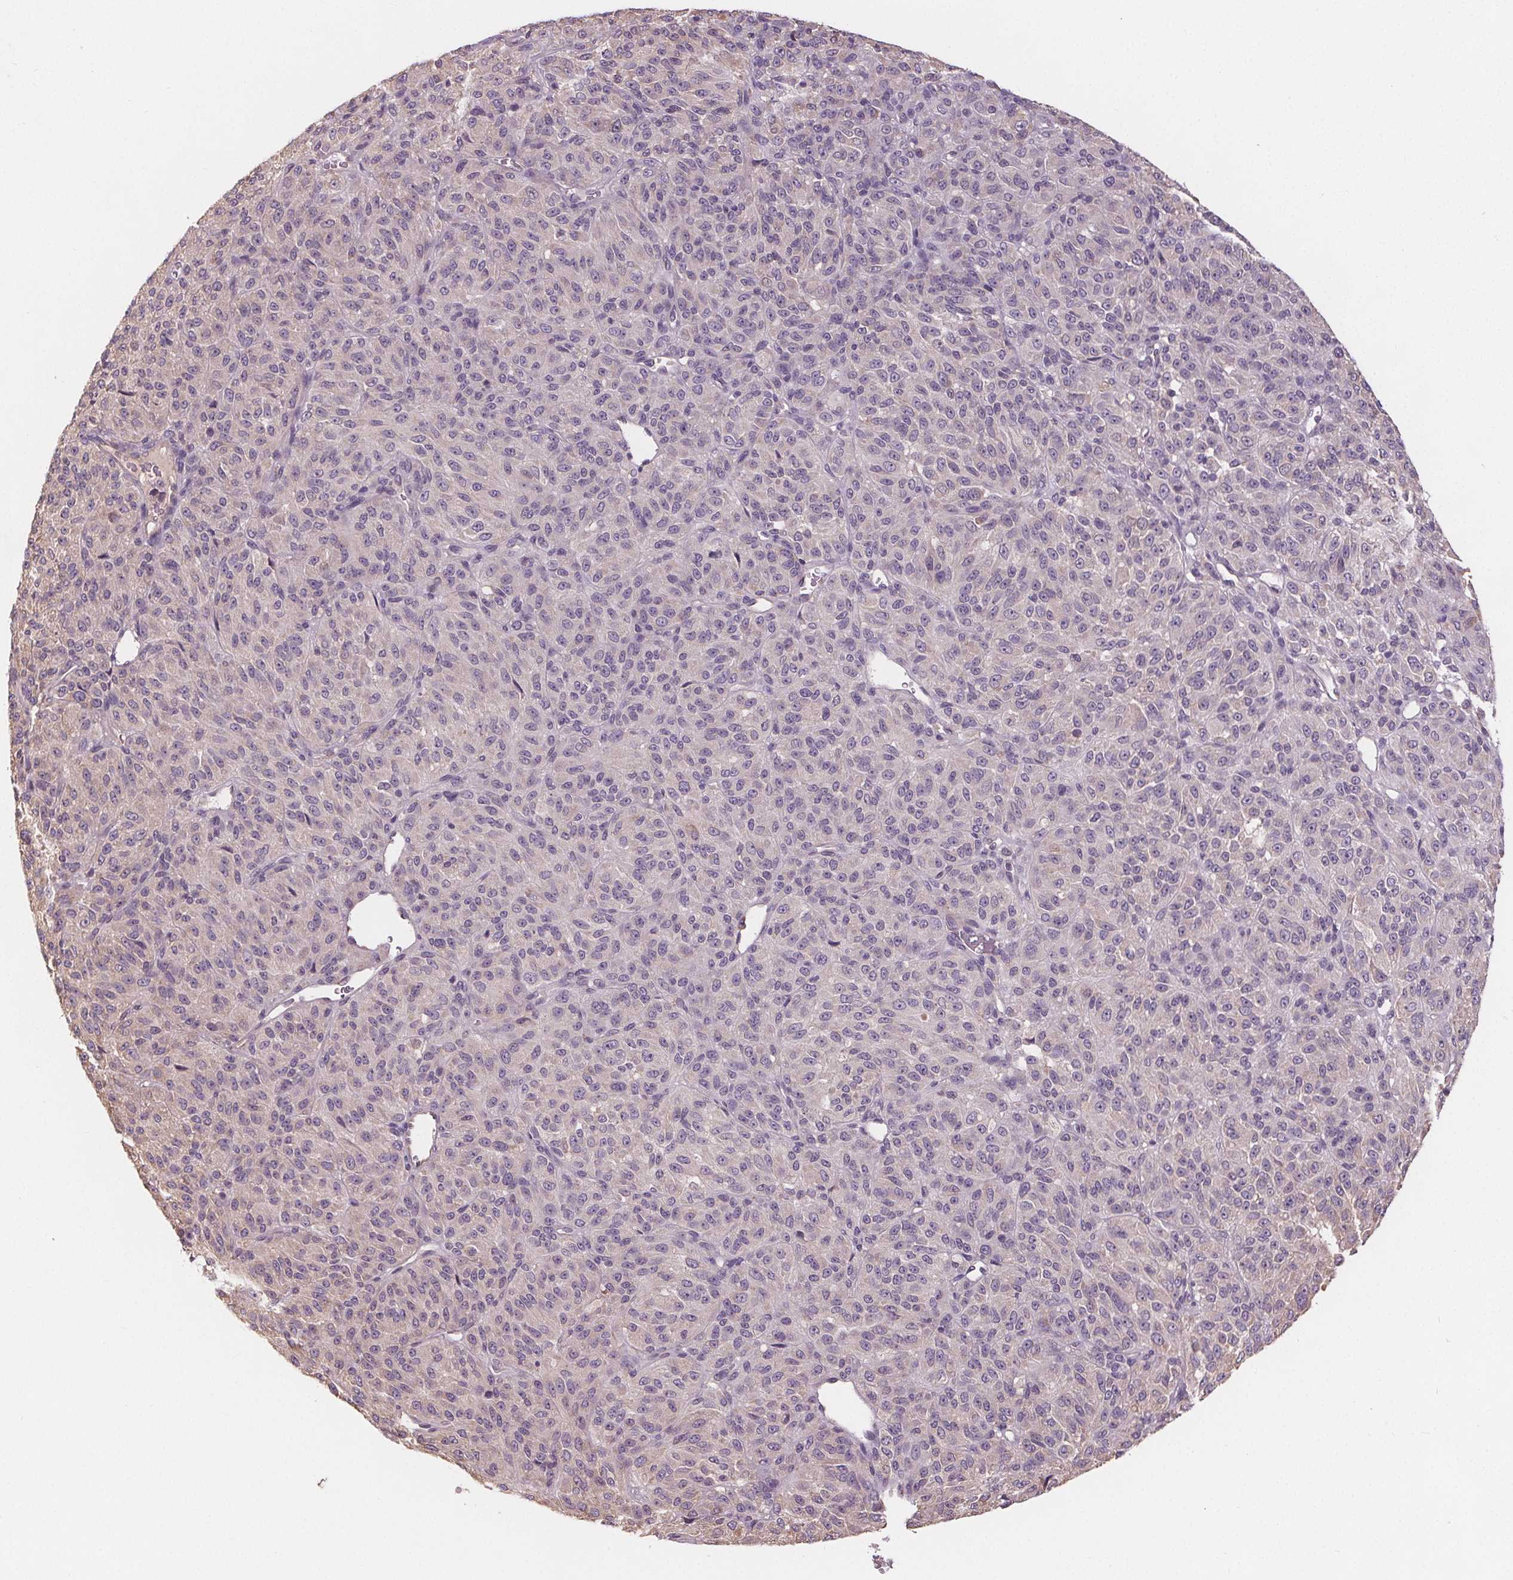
{"staining": {"intensity": "negative", "quantity": "none", "location": "none"}, "tissue": "melanoma", "cell_type": "Tumor cells", "image_type": "cancer", "snomed": [{"axis": "morphology", "description": "Malignant melanoma, Metastatic site"}, {"axis": "topography", "description": "Brain"}], "caption": "Image shows no protein positivity in tumor cells of melanoma tissue.", "gene": "TMEM80", "patient": {"sex": "female", "age": 56}}